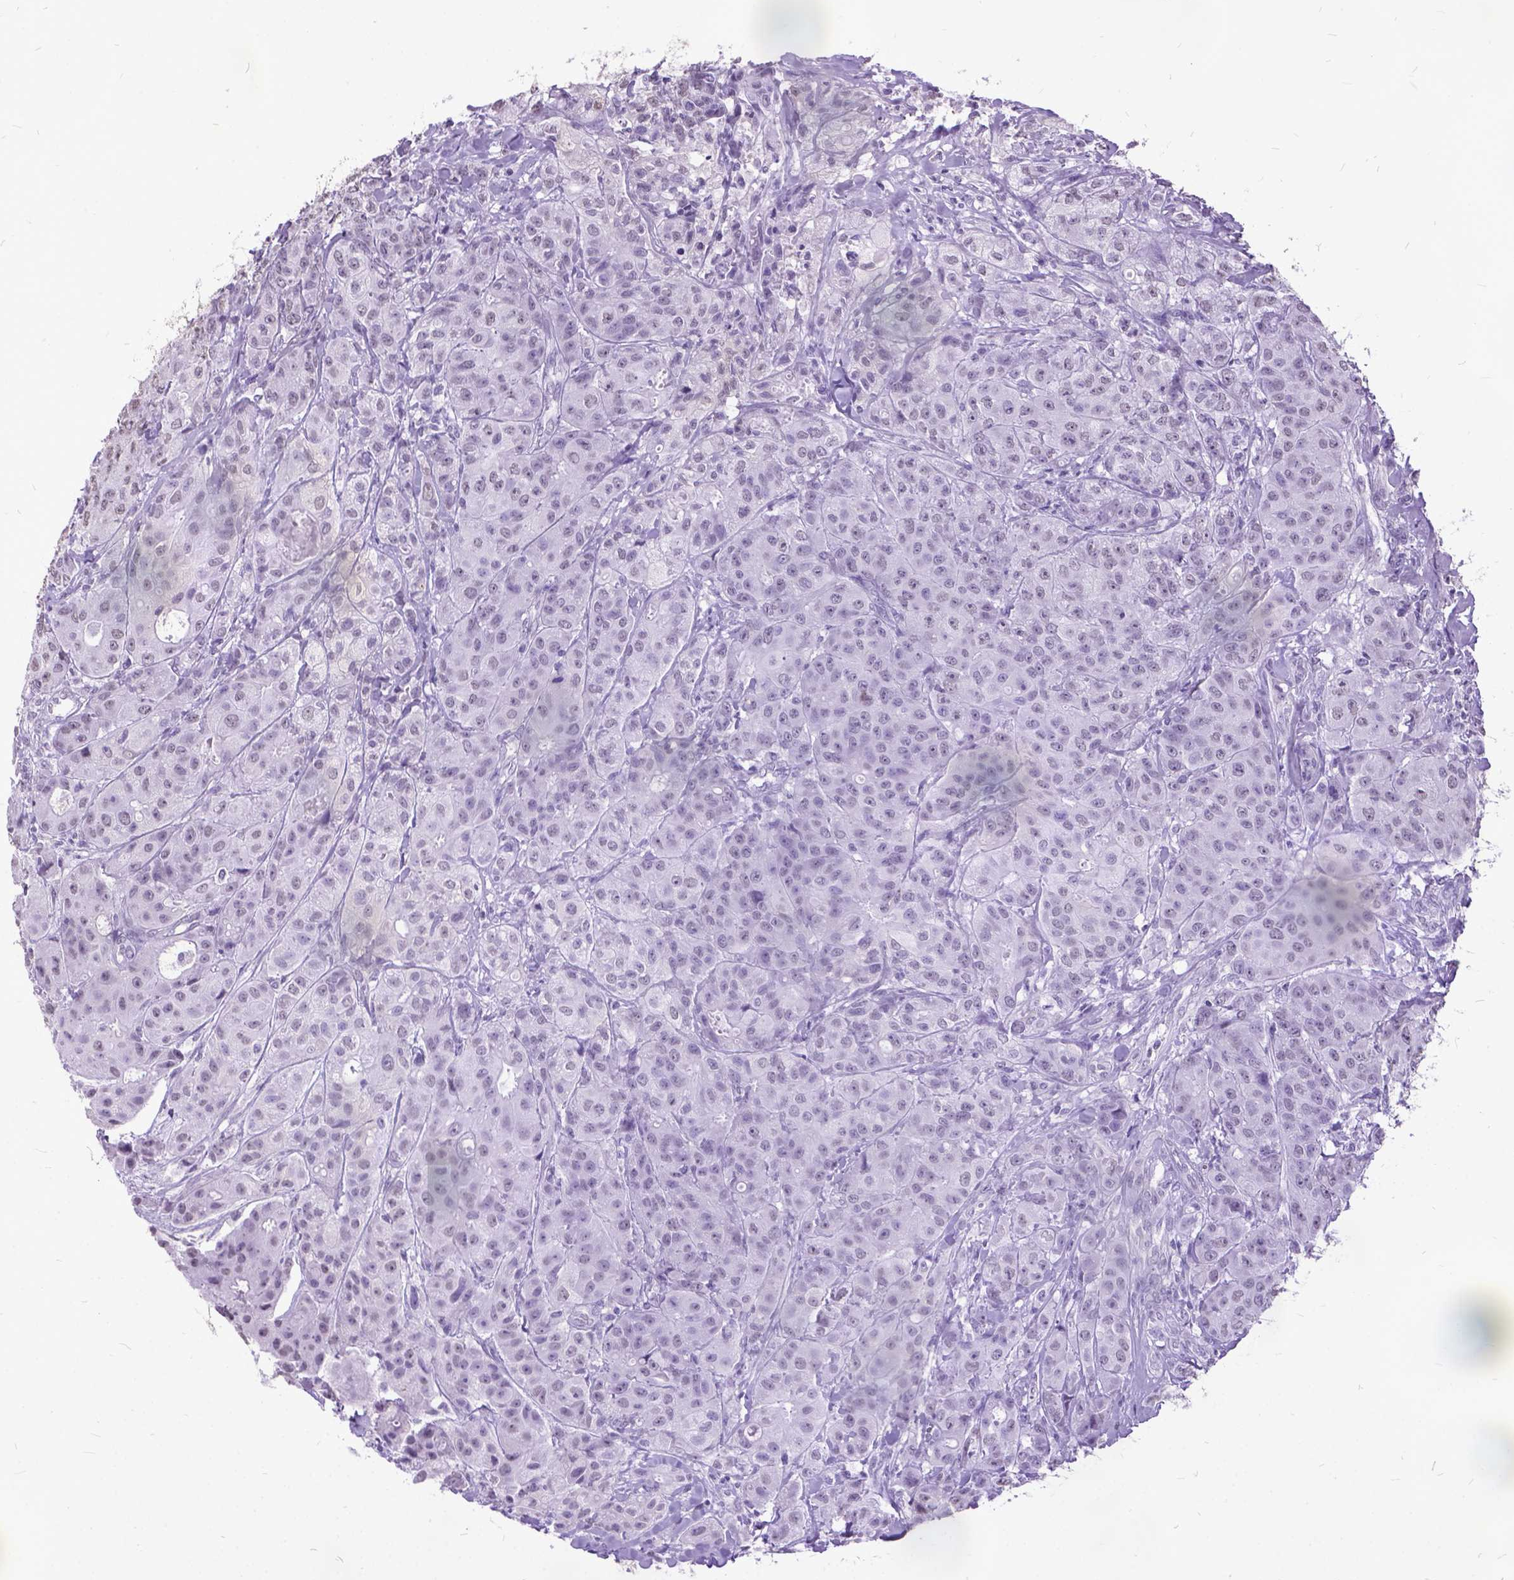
{"staining": {"intensity": "negative", "quantity": "none", "location": "none"}, "tissue": "breast cancer", "cell_type": "Tumor cells", "image_type": "cancer", "snomed": [{"axis": "morphology", "description": "Duct carcinoma"}, {"axis": "topography", "description": "Breast"}], "caption": "Intraductal carcinoma (breast) stained for a protein using IHC displays no staining tumor cells.", "gene": "MARCHF10", "patient": {"sex": "female", "age": 43}}